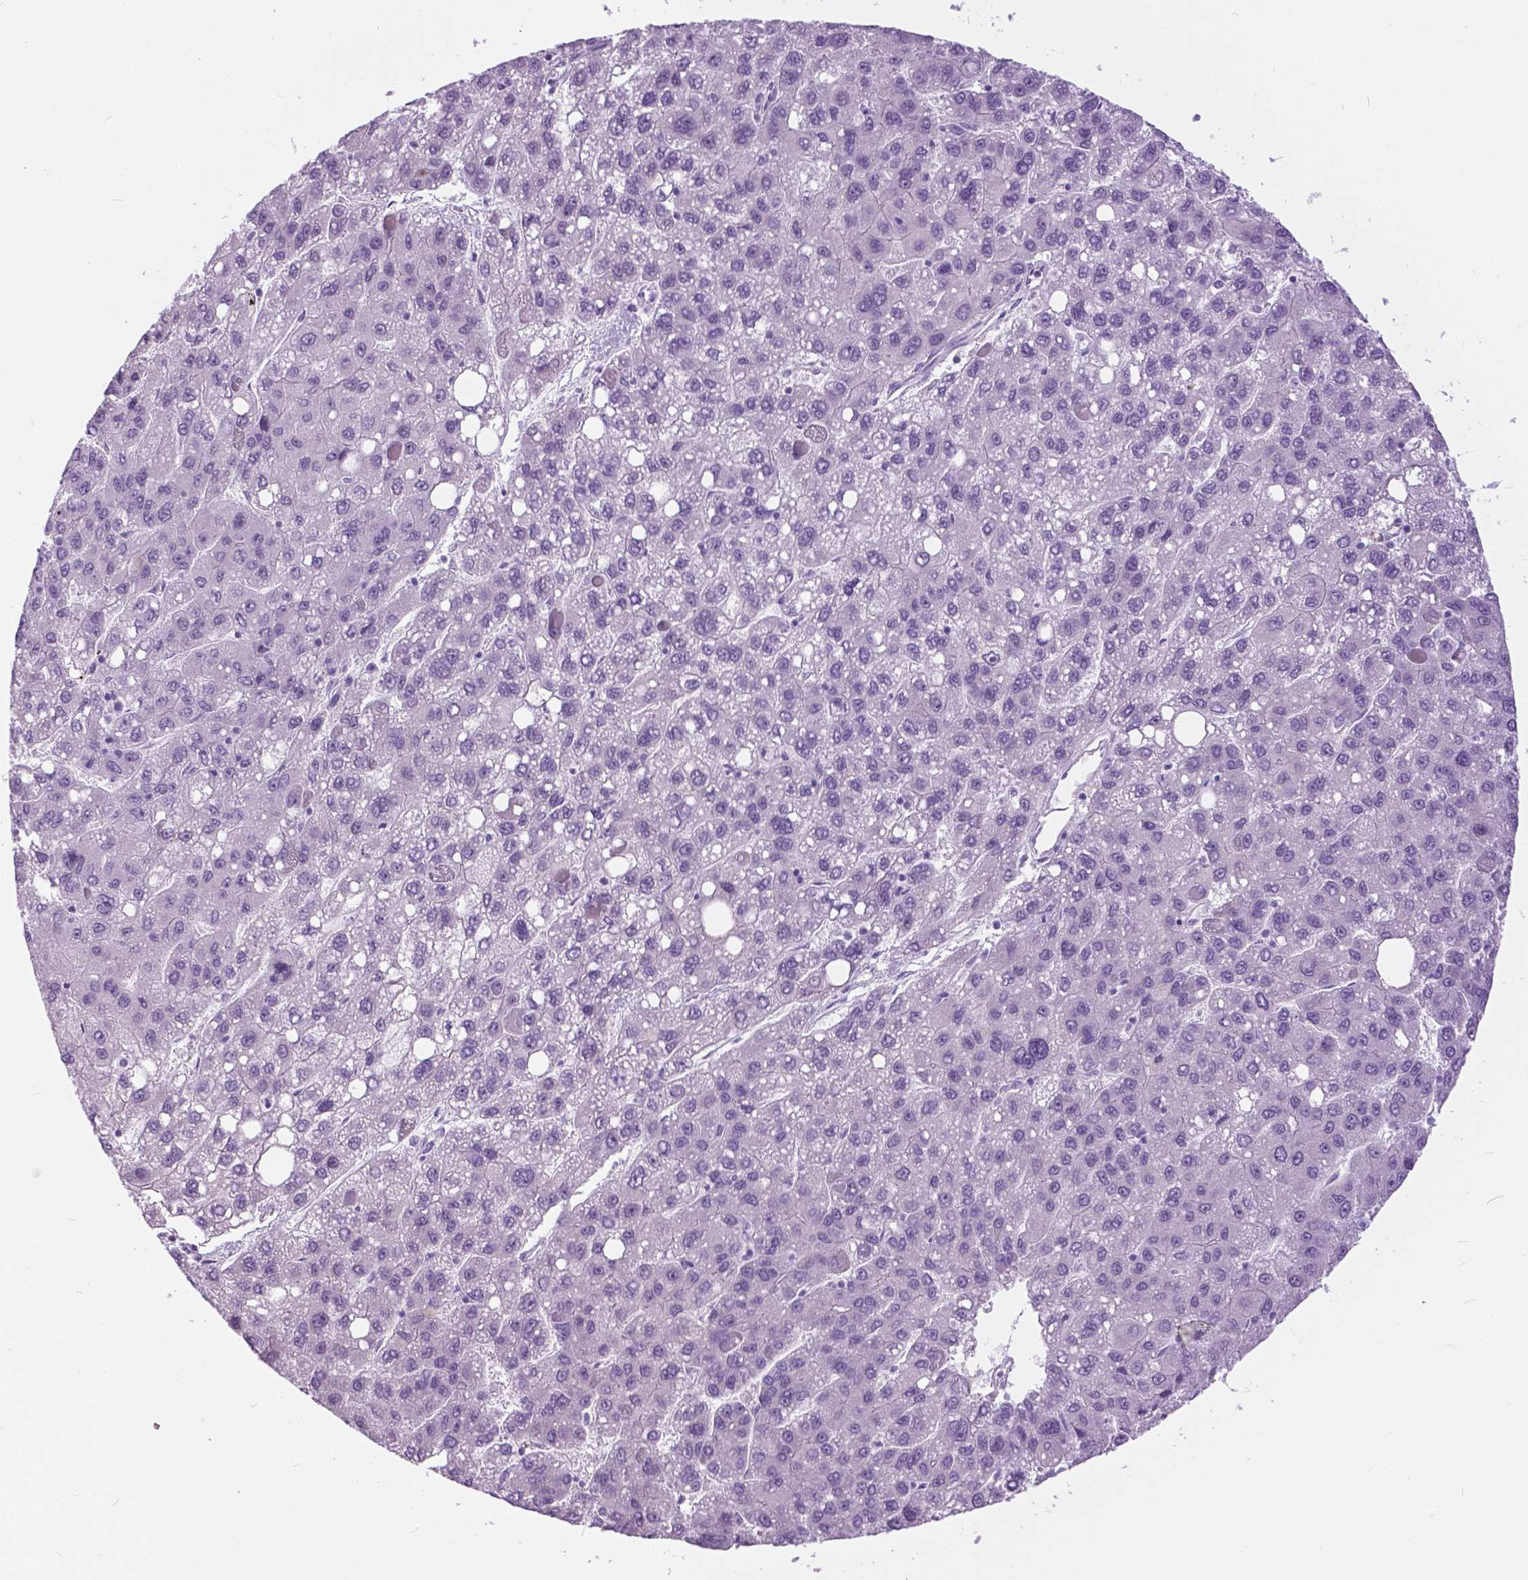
{"staining": {"intensity": "negative", "quantity": "none", "location": "none"}, "tissue": "liver cancer", "cell_type": "Tumor cells", "image_type": "cancer", "snomed": [{"axis": "morphology", "description": "Carcinoma, Hepatocellular, NOS"}, {"axis": "topography", "description": "Liver"}], "caption": "DAB immunohistochemical staining of liver hepatocellular carcinoma displays no significant expression in tumor cells.", "gene": "MYOM1", "patient": {"sex": "female", "age": 82}}